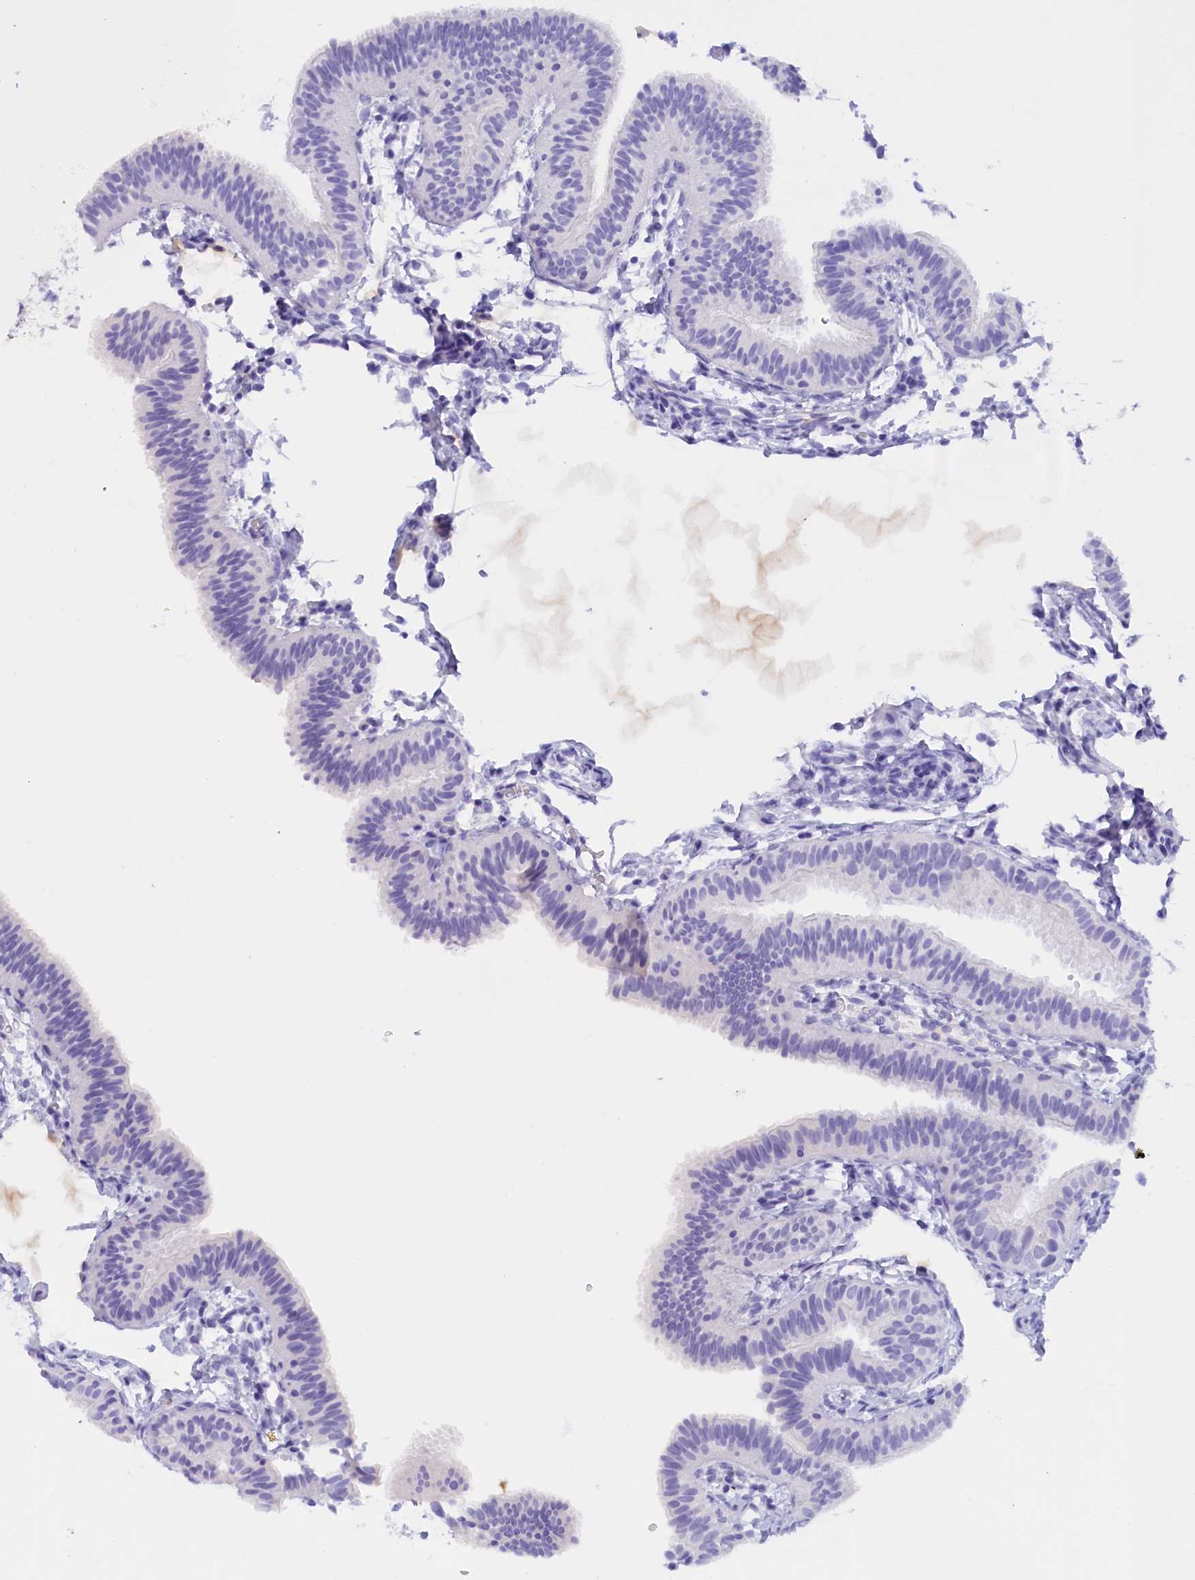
{"staining": {"intensity": "negative", "quantity": "none", "location": "none"}, "tissue": "fallopian tube", "cell_type": "Glandular cells", "image_type": "normal", "snomed": [{"axis": "morphology", "description": "Normal tissue, NOS"}, {"axis": "topography", "description": "Fallopian tube"}], "caption": "Photomicrograph shows no significant protein staining in glandular cells of benign fallopian tube. Nuclei are stained in blue.", "gene": "PROK2", "patient": {"sex": "female", "age": 35}}